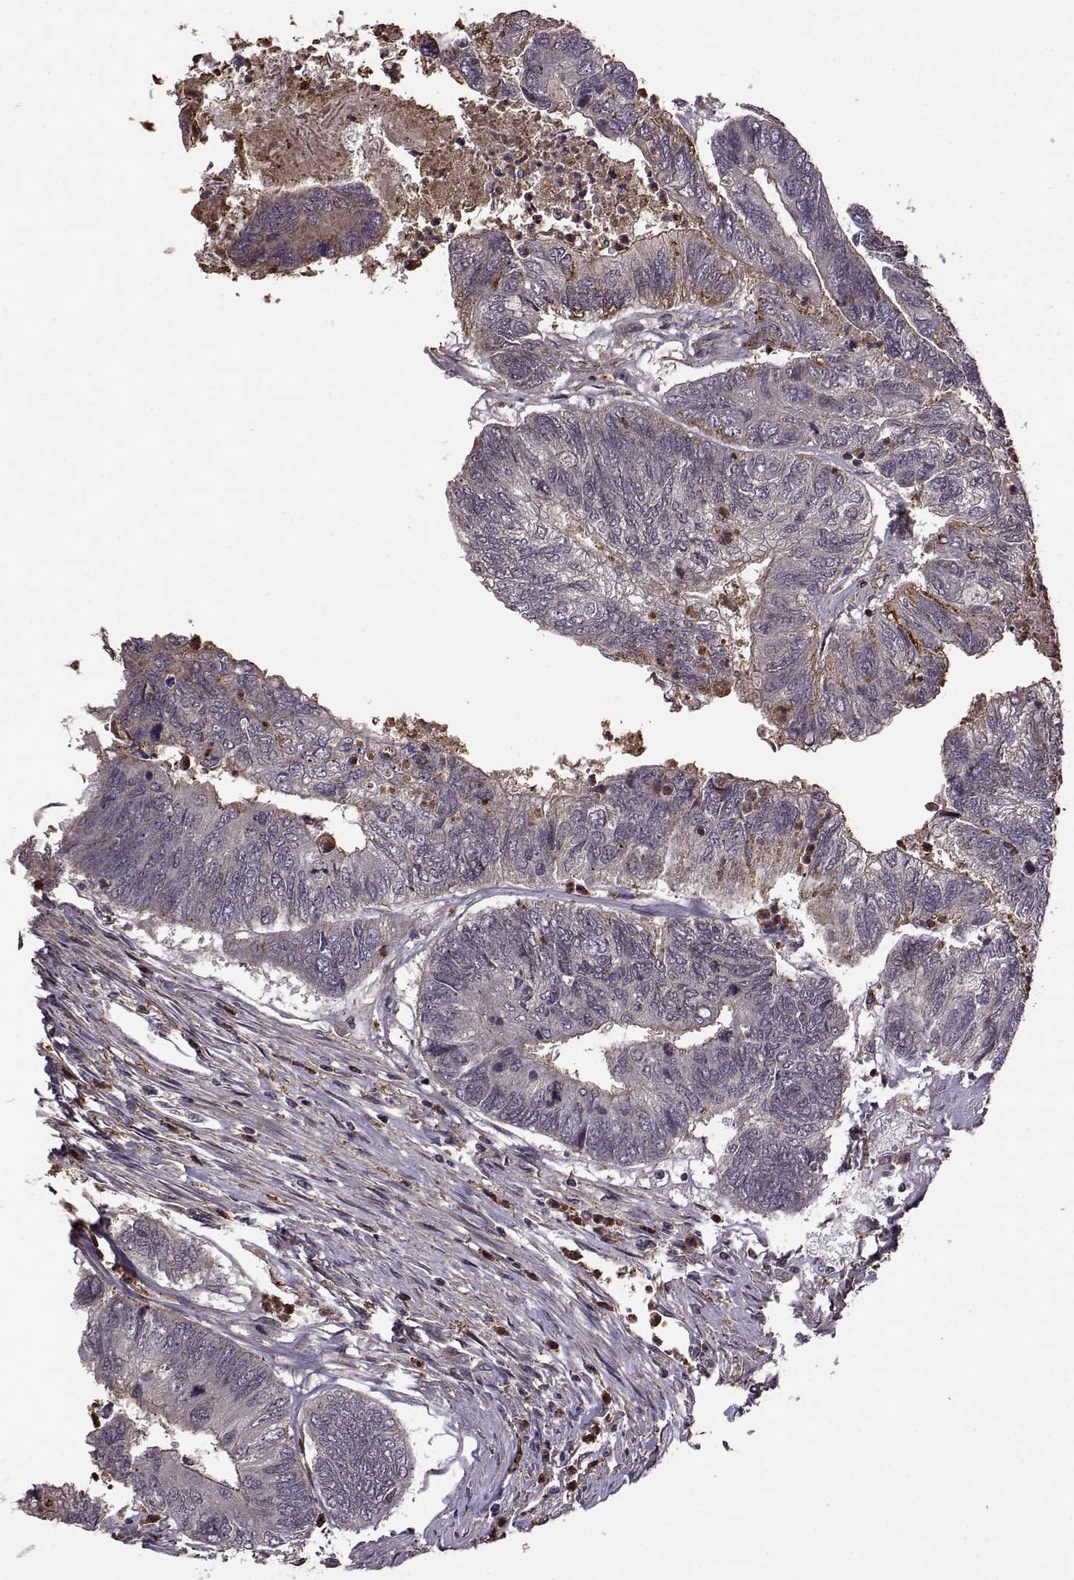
{"staining": {"intensity": "weak", "quantity": "<25%", "location": "cytoplasmic/membranous"}, "tissue": "colorectal cancer", "cell_type": "Tumor cells", "image_type": "cancer", "snomed": [{"axis": "morphology", "description": "Adenocarcinoma, NOS"}, {"axis": "topography", "description": "Colon"}], "caption": "Tumor cells show no significant staining in colorectal adenocarcinoma.", "gene": "TRMU", "patient": {"sex": "female", "age": 67}}